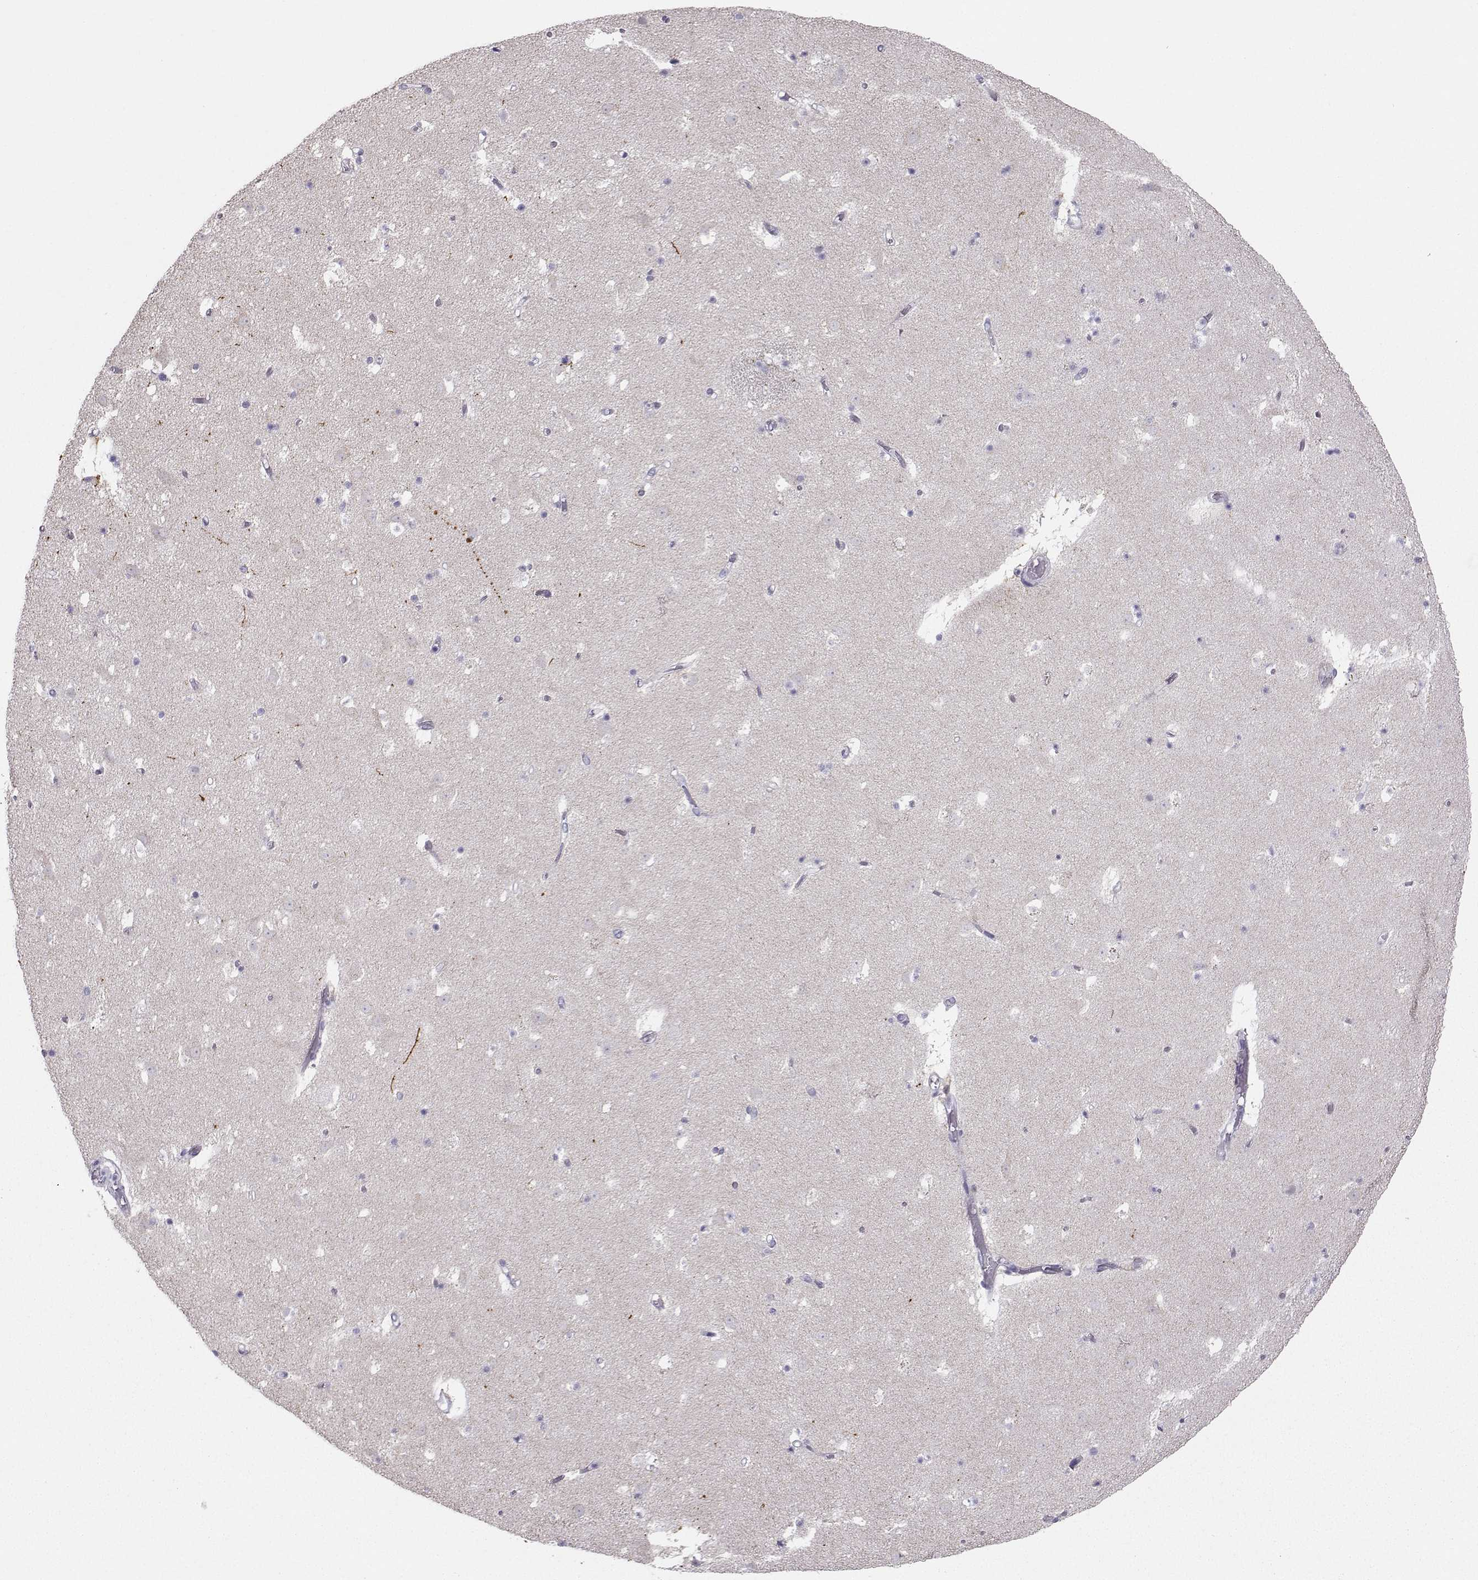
{"staining": {"intensity": "negative", "quantity": "none", "location": "none"}, "tissue": "caudate", "cell_type": "Glial cells", "image_type": "normal", "snomed": [{"axis": "morphology", "description": "Normal tissue, NOS"}, {"axis": "topography", "description": "Lateral ventricle wall"}], "caption": "This is an immunohistochemistry micrograph of benign human caudate. There is no positivity in glial cells.", "gene": "DCLK3", "patient": {"sex": "female", "age": 42}}